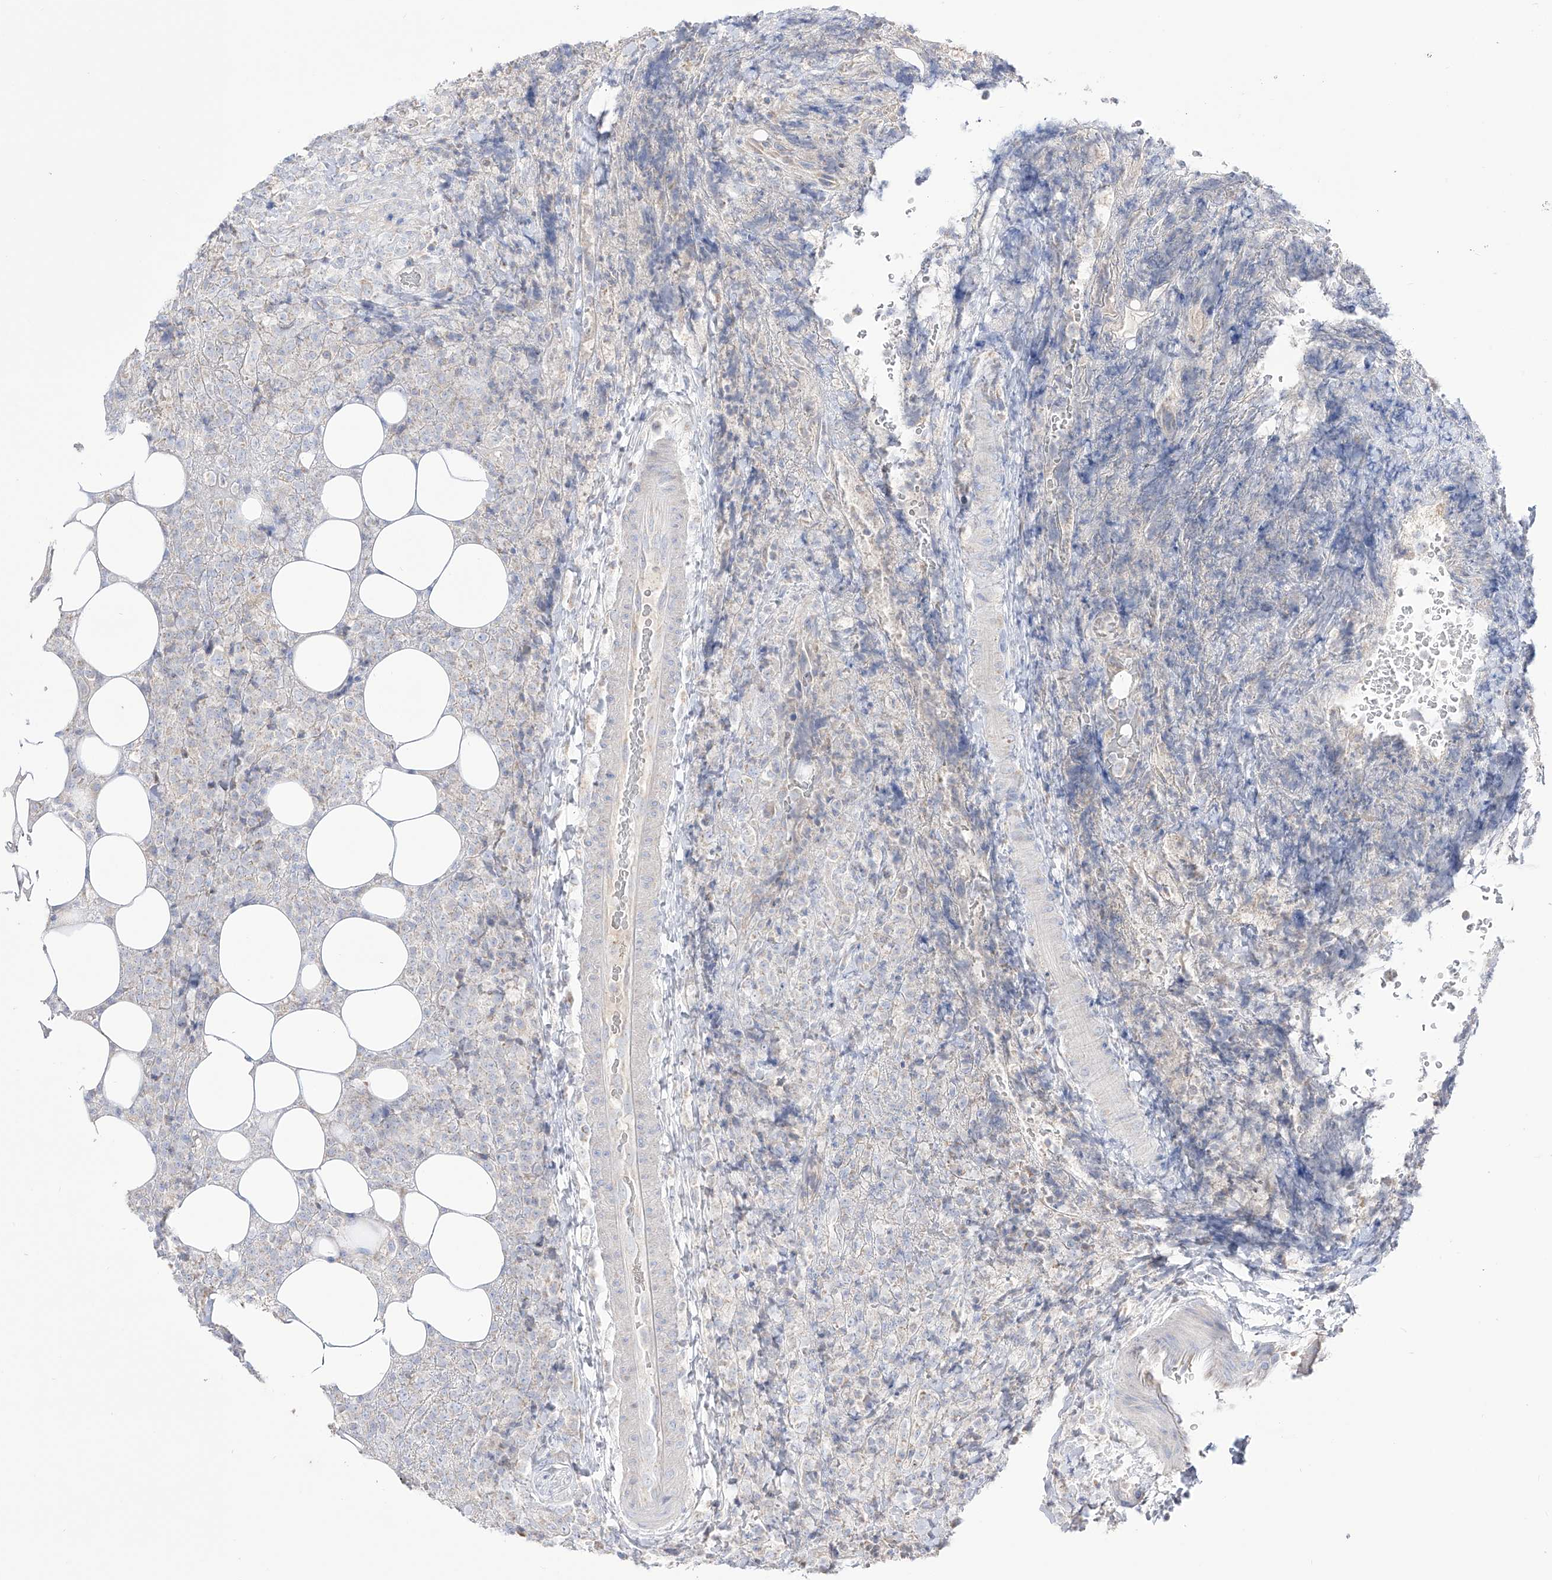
{"staining": {"intensity": "negative", "quantity": "none", "location": "none"}, "tissue": "lymphoma", "cell_type": "Tumor cells", "image_type": "cancer", "snomed": [{"axis": "morphology", "description": "Malignant lymphoma, non-Hodgkin's type, High grade"}, {"axis": "topography", "description": "Lymph node"}], "caption": "A high-resolution micrograph shows immunohistochemistry (IHC) staining of malignant lymphoma, non-Hodgkin's type (high-grade), which displays no significant staining in tumor cells.", "gene": "RCHY1", "patient": {"sex": "male", "age": 13}}